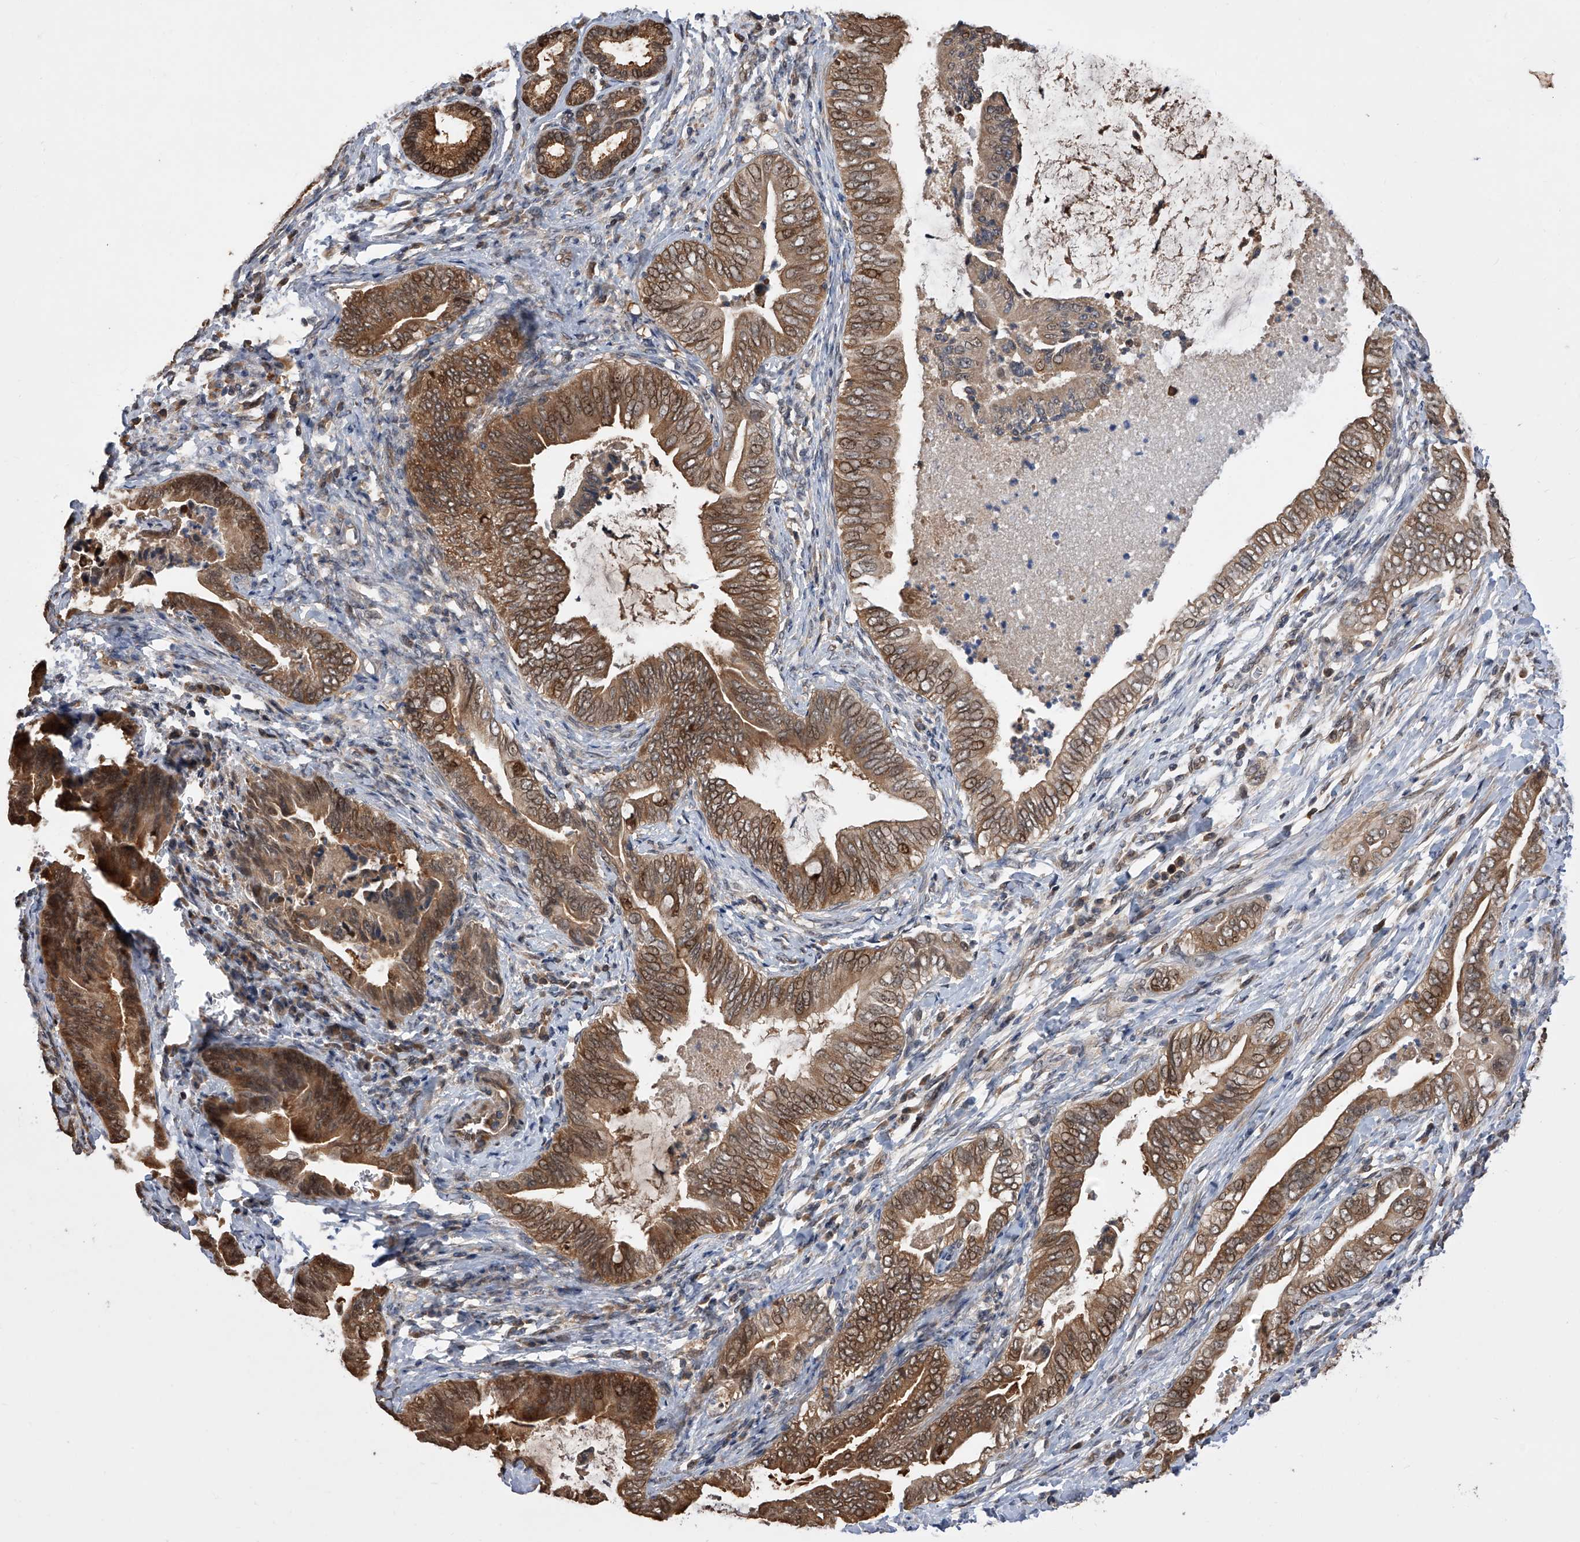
{"staining": {"intensity": "moderate", "quantity": ">75%", "location": "cytoplasmic/membranous,nuclear"}, "tissue": "pancreatic cancer", "cell_type": "Tumor cells", "image_type": "cancer", "snomed": [{"axis": "morphology", "description": "Adenocarcinoma, NOS"}, {"axis": "topography", "description": "Pancreas"}], "caption": "IHC staining of adenocarcinoma (pancreatic), which demonstrates medium levels of moderate cytoplasmic/membranous and nuclear positivity in about >75% of tumor cells indicating moderate cytoplasmic/membranous and nuclear protein staining. The staining was performed using DAB (3,3'-diaminobenzidine) (brown) for protein detection and nuclei were counterstained in hematoxylin (blue).", "gene": "GMDS", "patient": {"sex": "male", "age": 75}}